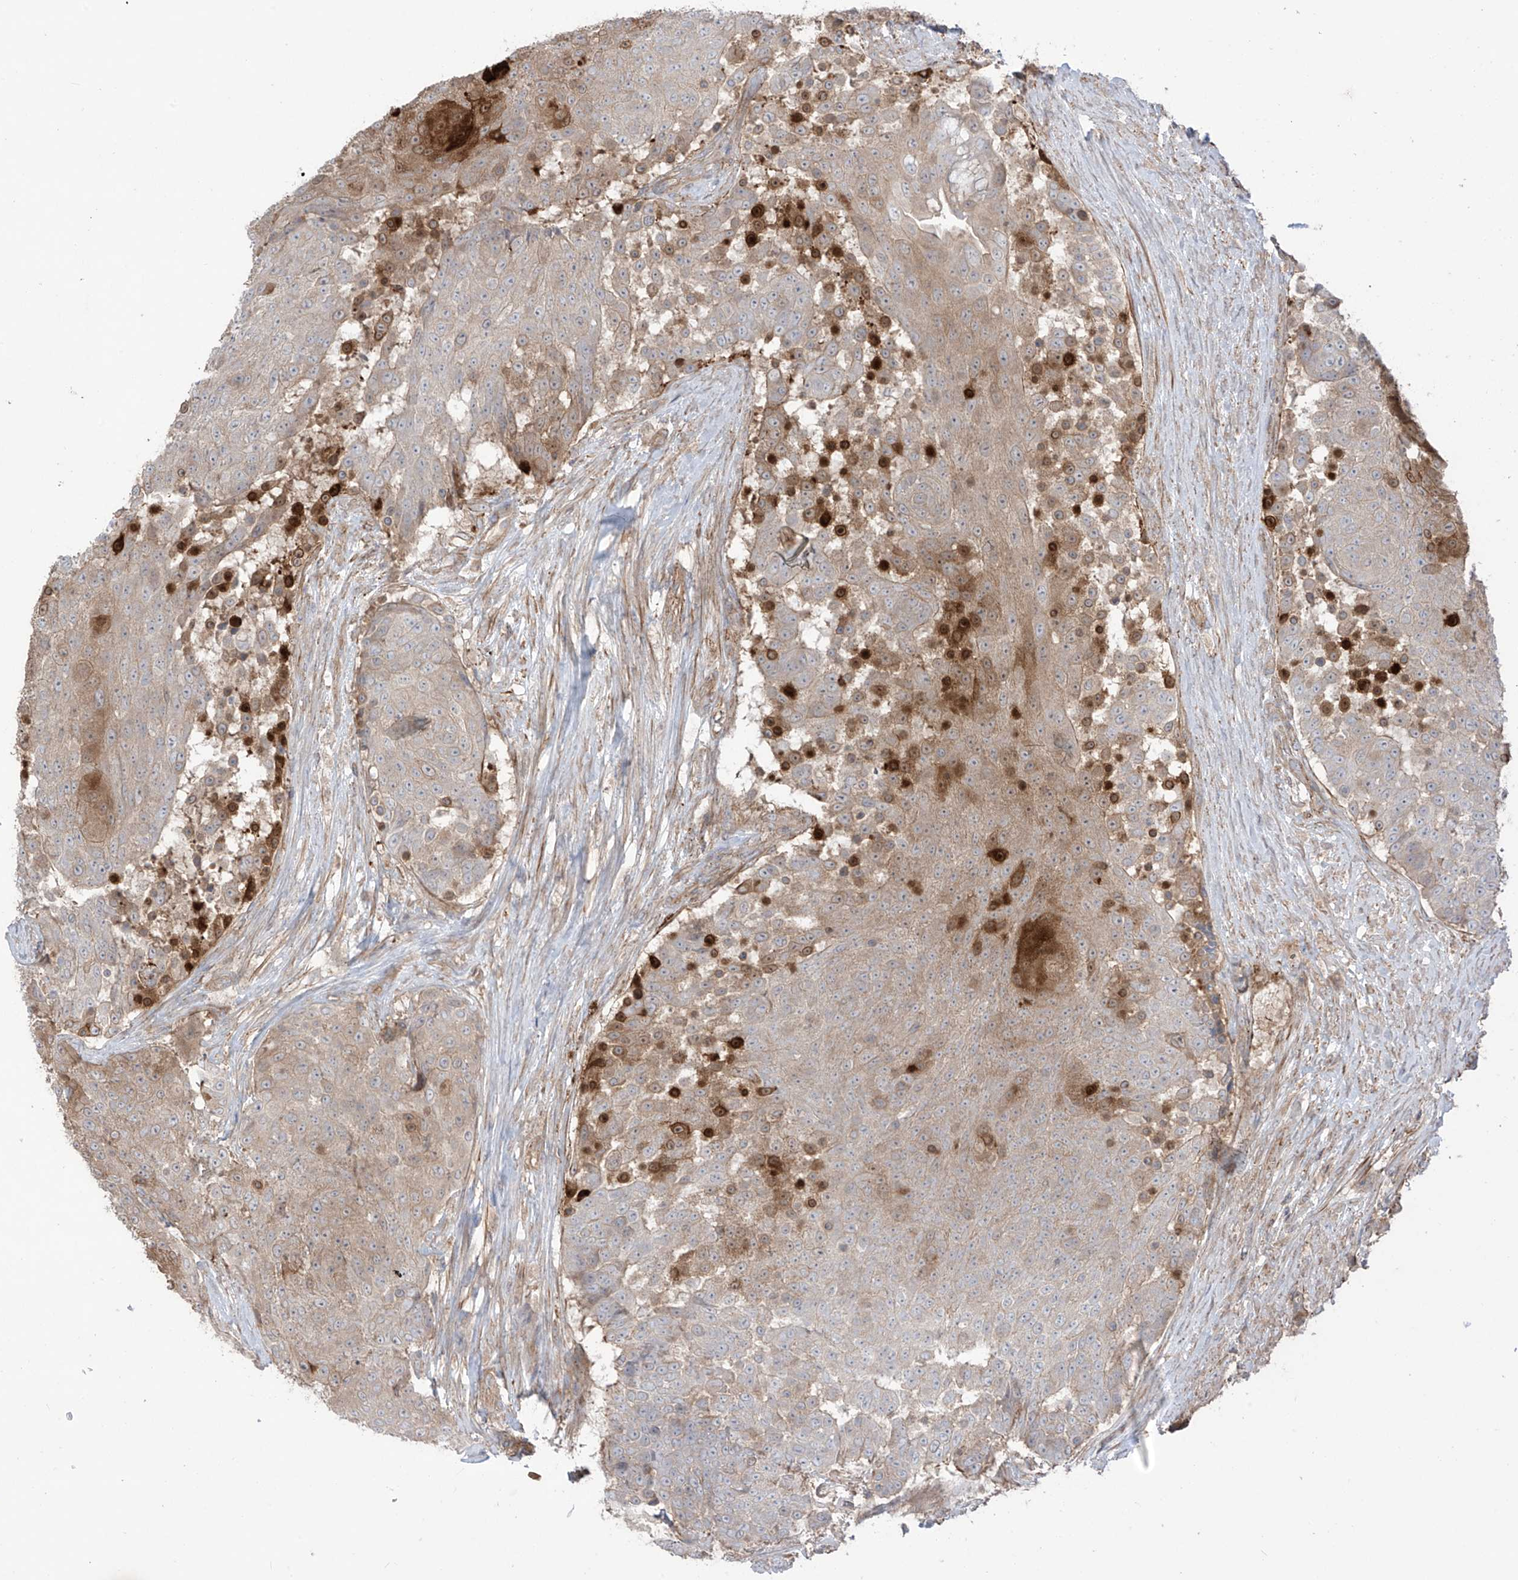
{"staining": {"intensity": "moderate", "quantity": "<25%", "location": "cytoplasmic/membranous"}, "tissue": "urothelial cancer", "cell_type": "Tumor cells", "image_type": "cancer", "snomed": [{"axis": "morphology", "description": "Urothelial carcinoma, High grade"}, {"axis": "topography", "description": "Urinary bladder"}], "caption": "Human high-grade urothelial carcinoma stained with a protein marker reveals moderate staining in tumor cells.", "gene": "TRMU", "patient": {"sex": "female", "age": 63}}